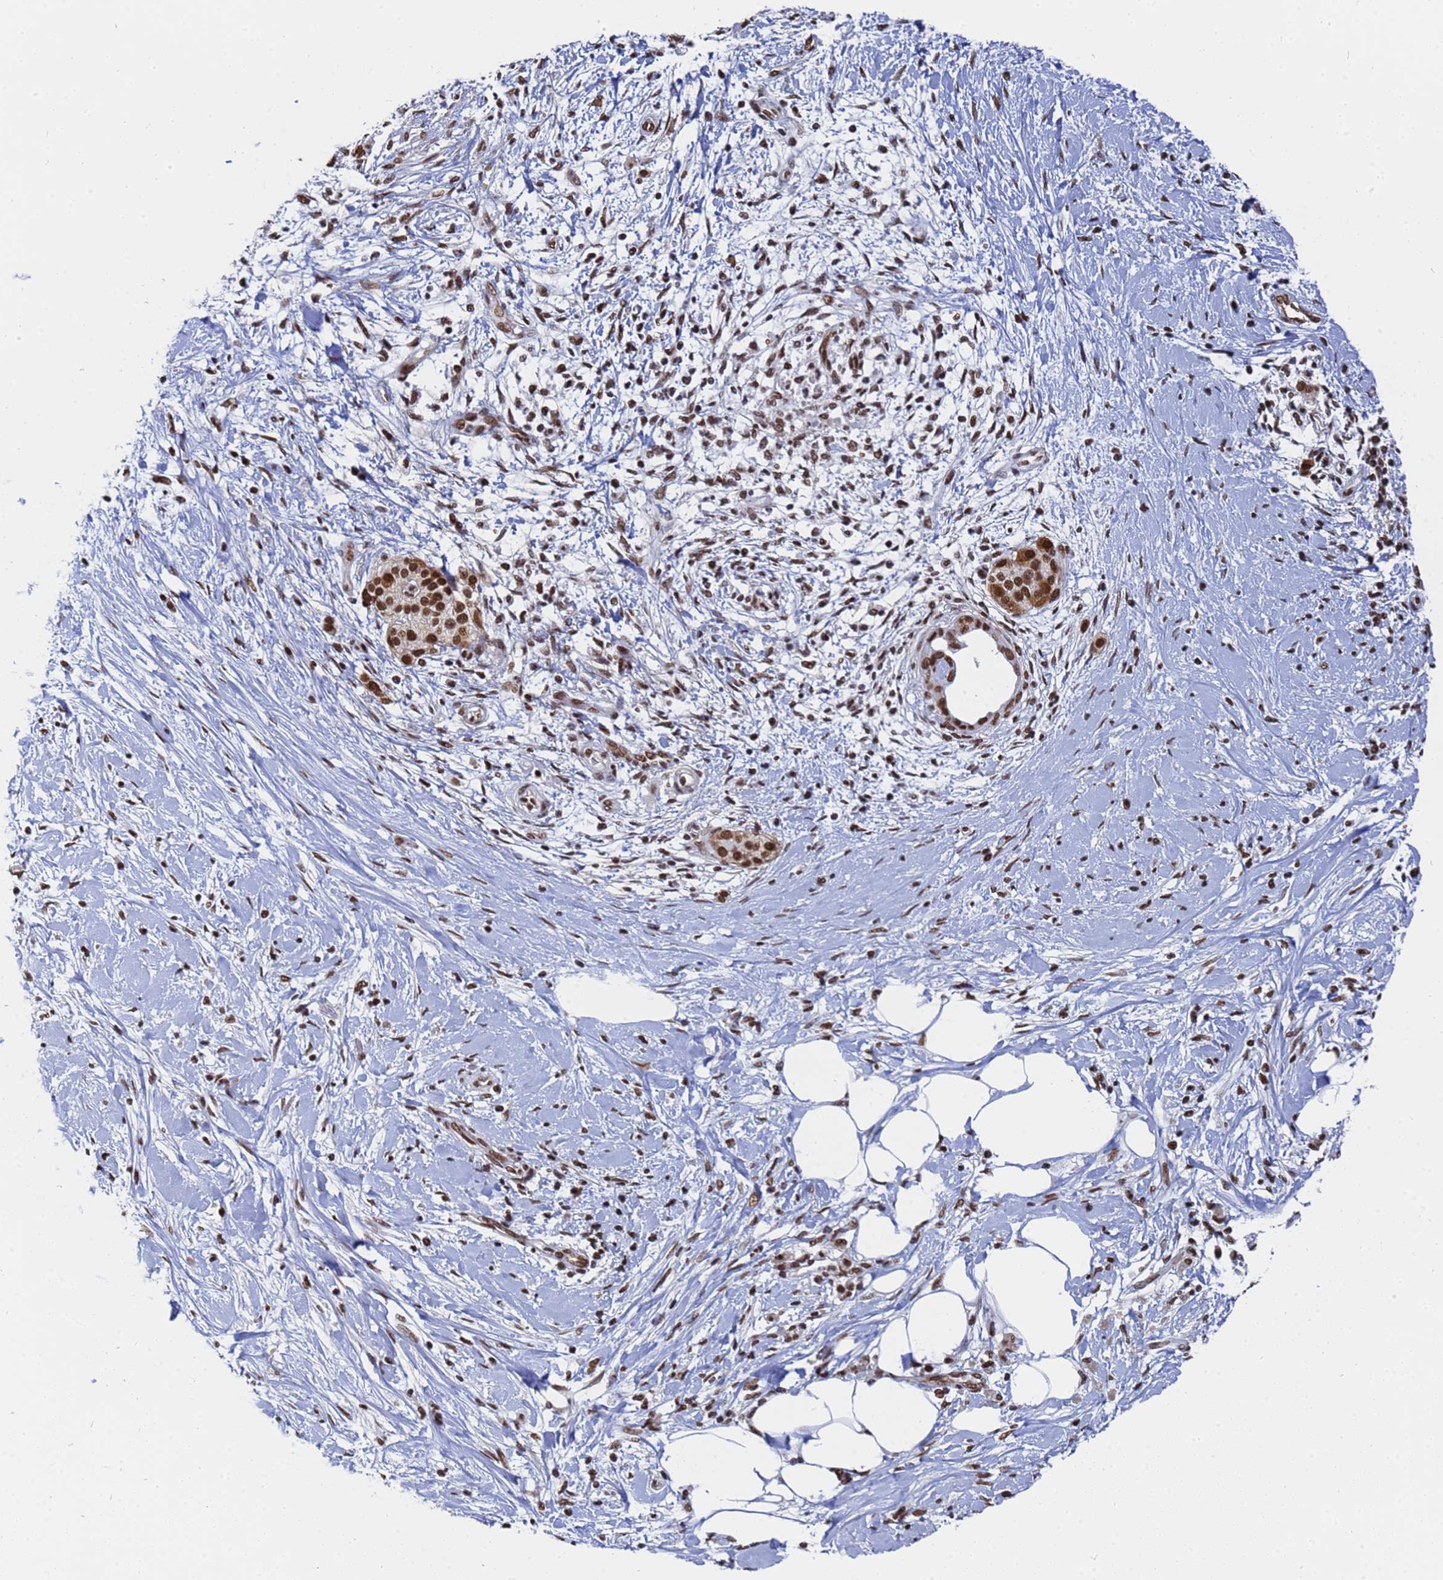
{"staining": {"intensity": "strong", "quantity": ">75%", "location": "nuclear"}, "tissue": "pancreatic cancer", "cell_type": "Tumor cells", "image_type": "cancer", "snomed": [{"axis": "morphology", "description": "Adenocarcinoma, NOS"}, {"axis": "topography", "description": "Pancreas"}], "caption": "Approximately >75% of tumor cells in adenocarcinoma (pancreatic) demonstrate strong nuclear protein positivity as visualized by brown immunohistochemical staining.", "gene": "RAVER2", "patient": {"sex": "male", "age": 58}}